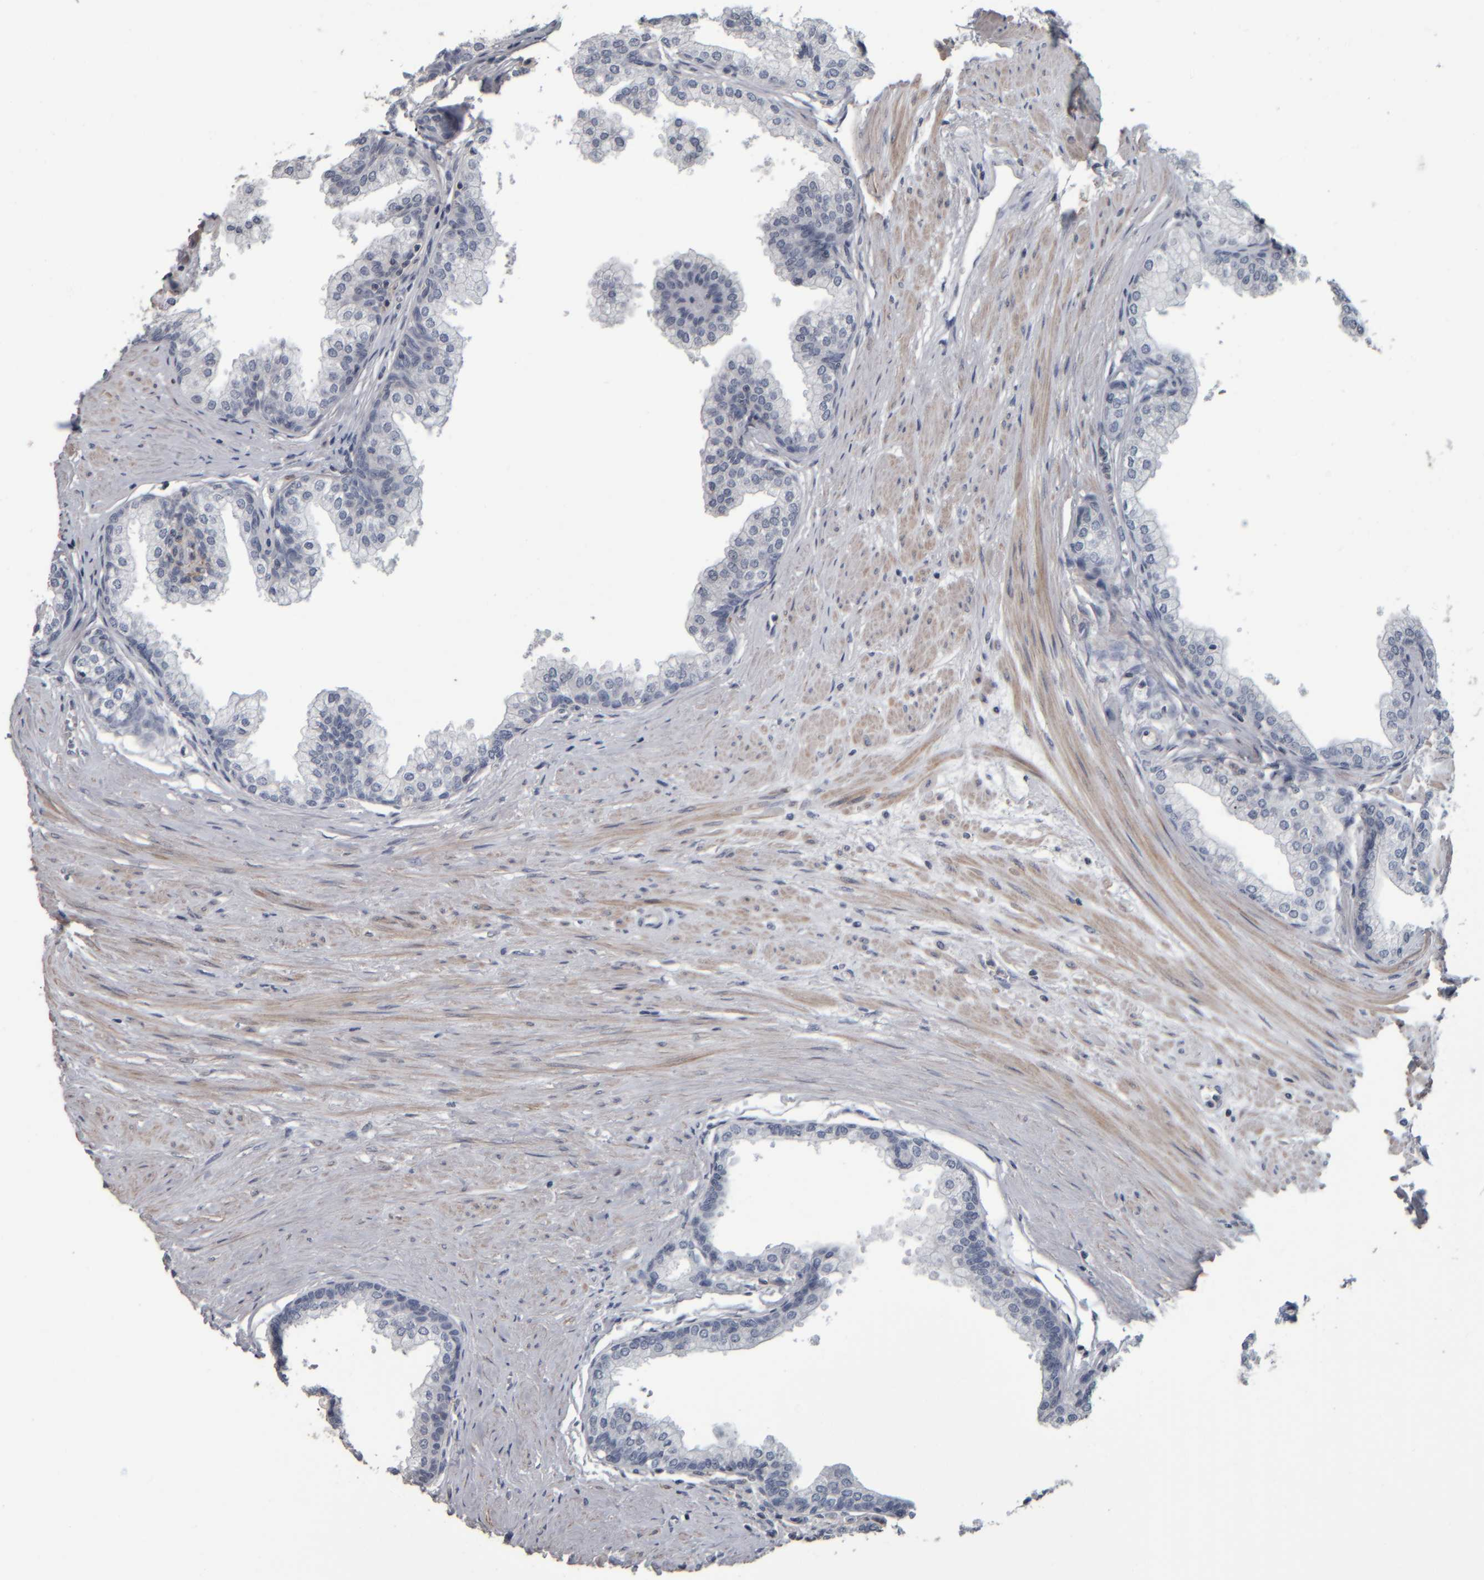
{"staining": {"intensity": "negative", "quantity": "none", "location": "none"}, "tissue": "prostate", "cell_type": "Glandular cells", "image_type": "normal", "snomed": [{"axis": "morphology", "description": "Normal tissue, NOS"}, {"axis": "morphology", "description": "Urothelial carcinoma, Low grade"}, {"axis": "topography", "description": "Urinary bladder"}, {"axis": "topography", "description": "Prostate"}], "caption": "The photomicrograph exhibits no staining of glandular cells in unremarkable prostate. (DAB (3,3'-diaminobenzidine) immunohistochemistry, high magnification).", "gene": "CAVIN4", "patient": {"sex": "male", "age": 60}}